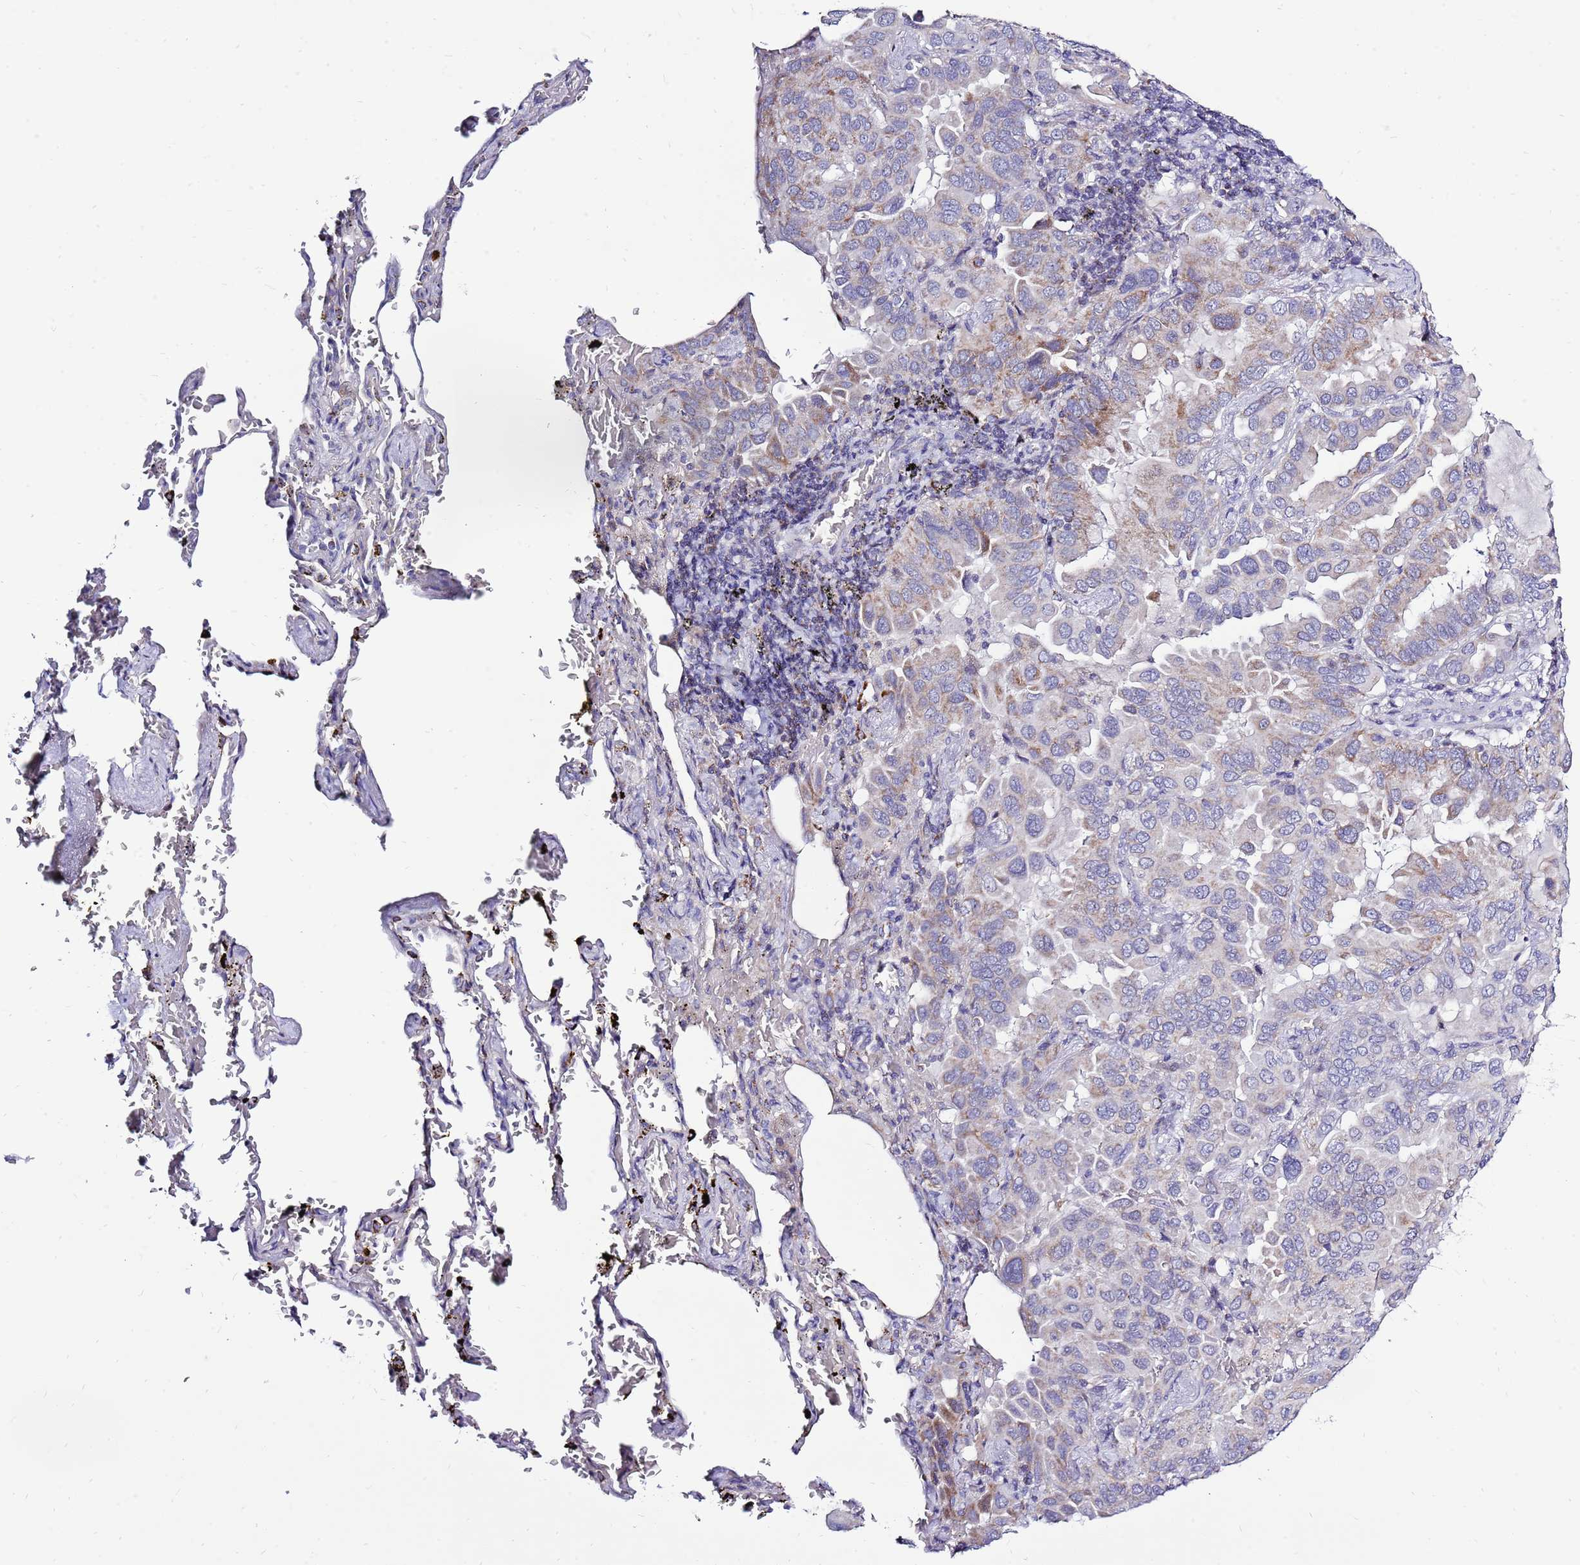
{"staining": {"intensity": "weak", "quantity": "<25%", "location": "cytoplasmic/membranous"}, "tissue": "lung cancer", "cell_type": "Tumor cells", "image_type": "cancer", "snomed": [{"axis": "morphology", "description": "Adenocarcinoma, NOS"}, {"axis": "topography", "description": "Lung"}], "caption": "High power microscopy photomicrograph of an IHC photomicrograph of lung cancer (adenocarcinoma), revealing no significant staining in tumor cells. Brightfield microscopy of IHC stained with DAB (3,3'-diaminobenzidine) (brown) and hematoxylin (blue), captured at high magnification.", "gene": "IGF1R", "patient": {"sex": "male", "age": 64}}